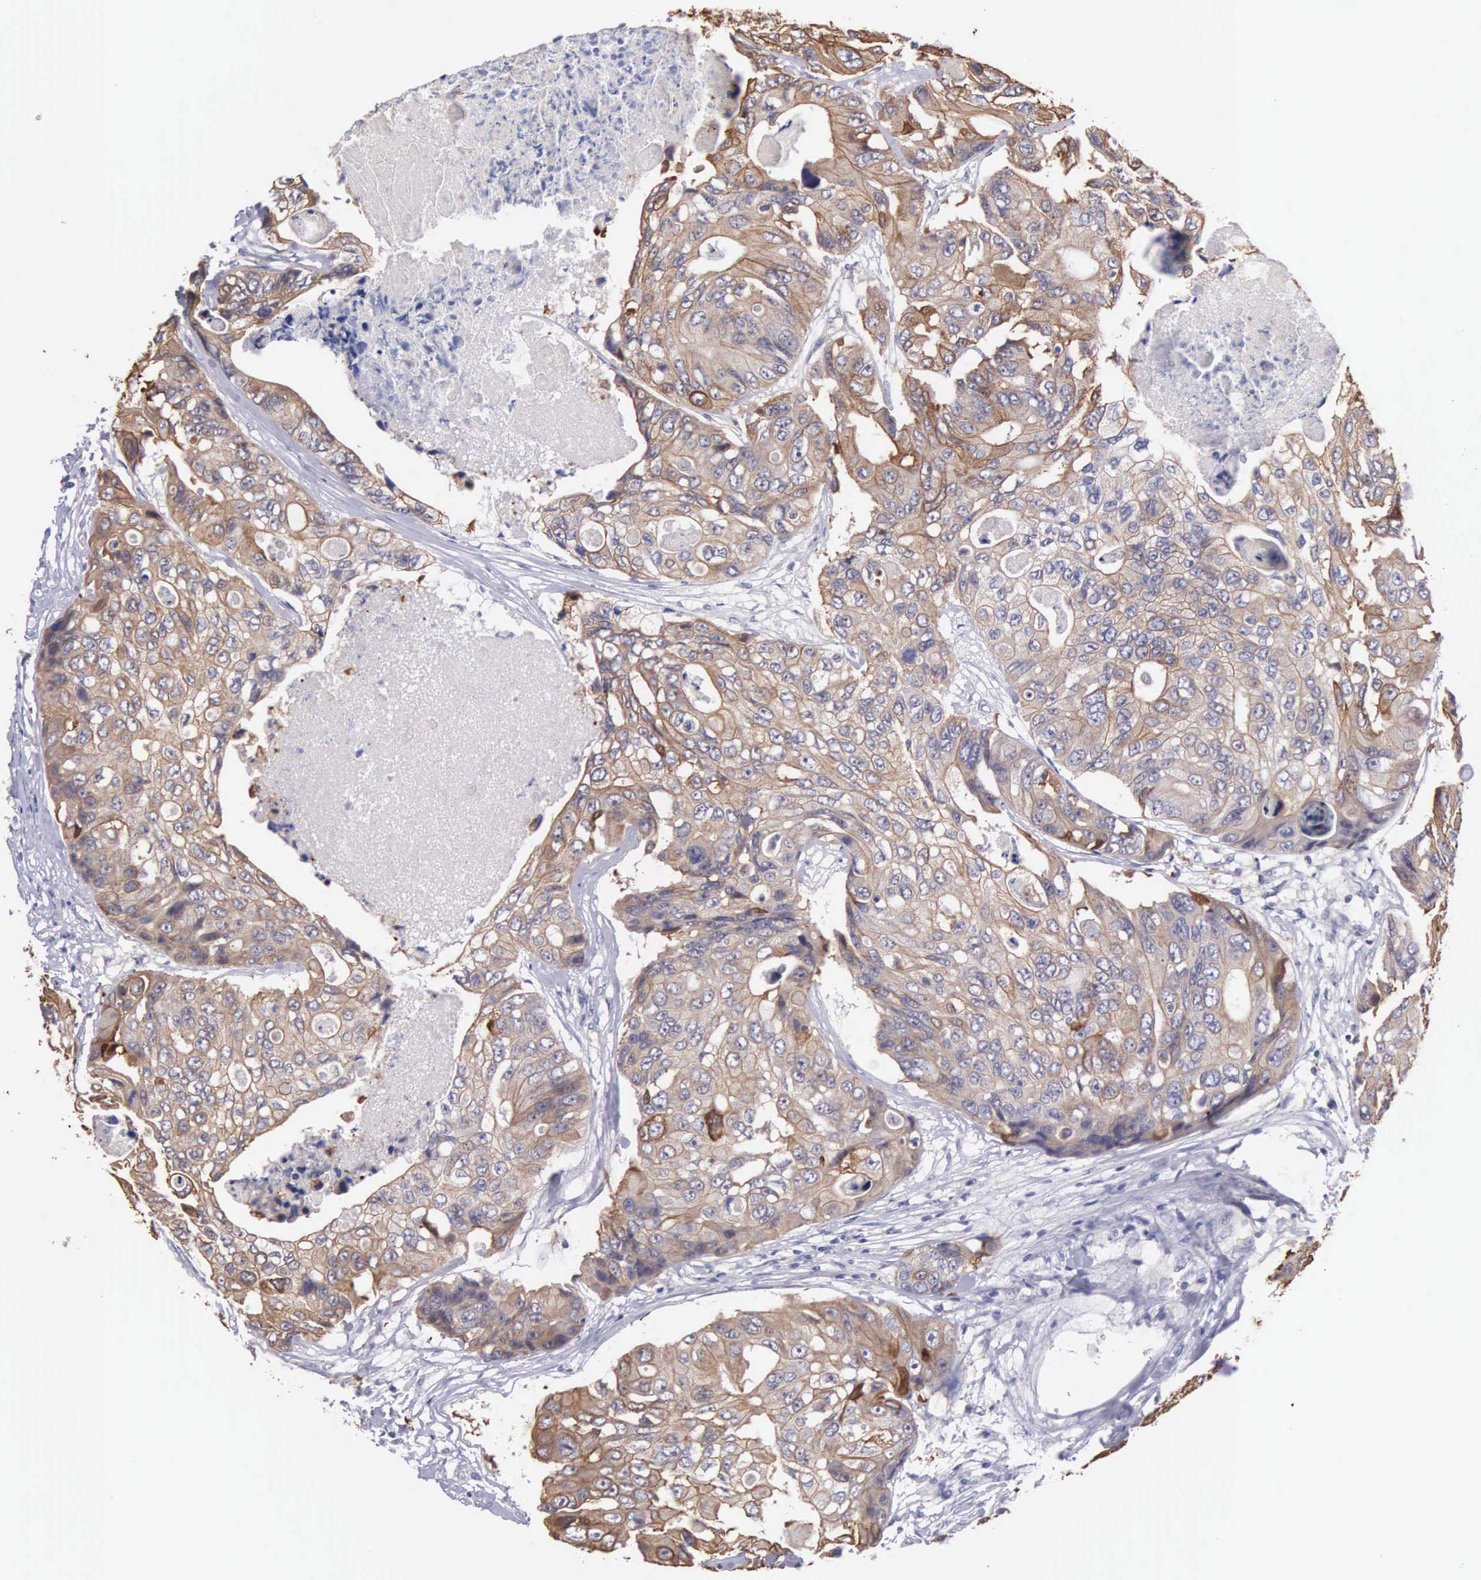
{"staining": {"intensity": "weak", "quantity": "25%-75%", "location": "cytoplasmic/membranous"}, "tissue": "colorectal cancer", "cell_type": "Tumor cells", "image_type": "cancer", "snomed": [{"axis": "morphology", "description": "Adenocarcinoma, NOS"}, {"axis": "topography", "description": "Colon"}], "caption": "DAB immunohistochemical staining of colorectal adenocarcinoma shows weak cytoplasmic/membranous protein positivity in approximately 25%-75% of tumor cells.", "gene": "PIR", "patient": {"sex": "female", "age": 86}}